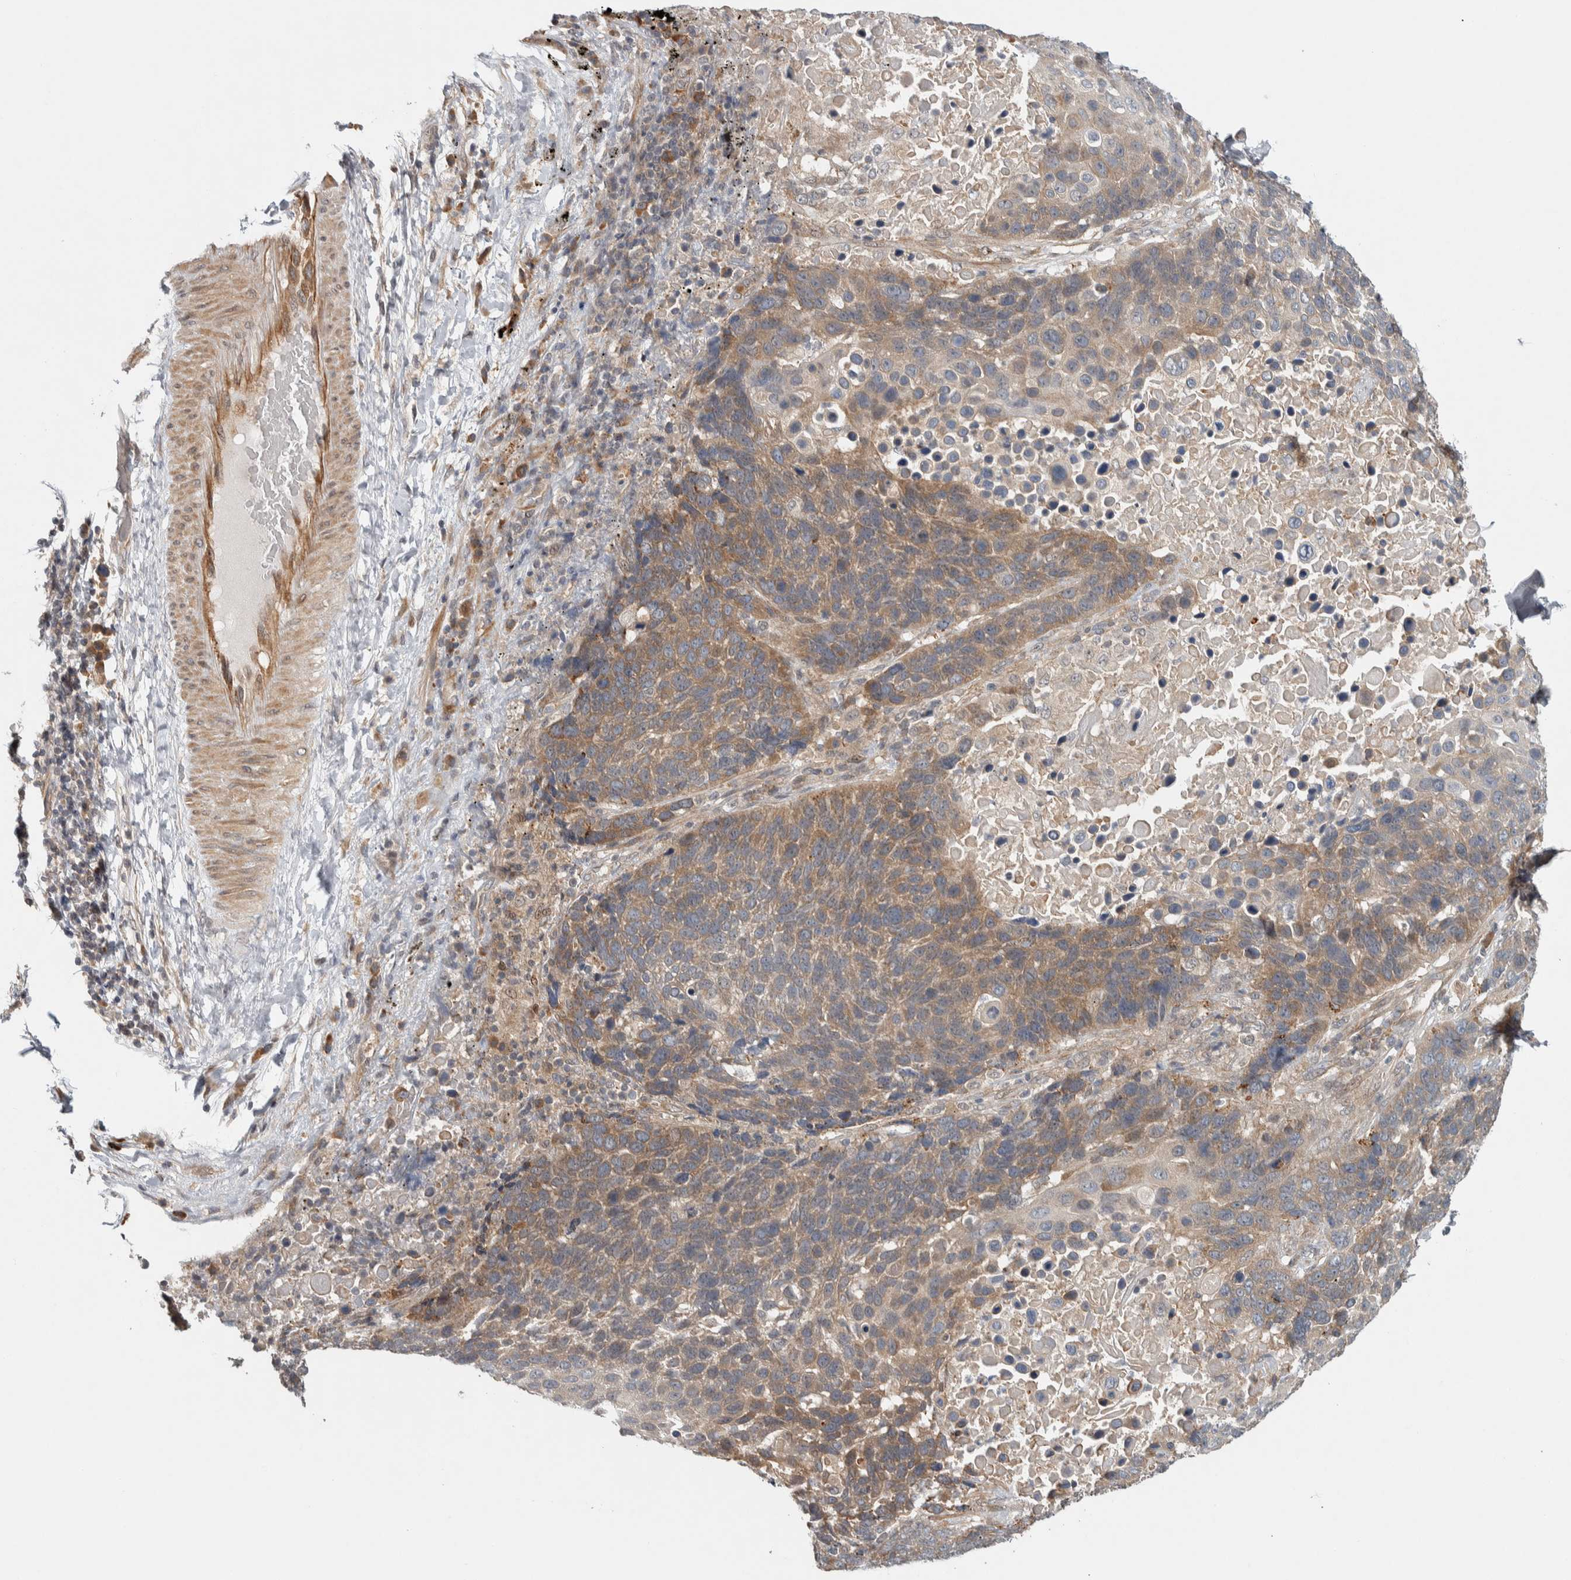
{"staining": {"intensity": "weak", "quantity": ">75%", "location": "cytoplasmic/membranous"}, "tissue": "lung cancer", "cell_type": "Tumor cells", "image_type": "cancer", "snomed": [{"axis": "morphology", "description": "Squamous cell carcinoma, NOS"}, {"axis": "topography", "description": "Lung"}], "caption": "Weak cytoplasmic/membranous expression for a protein is seen in approximately >75% of tumor cells of lung squamous cell carcinoma using immunohistochemistry (IHC).", "gene": "TBC1D31", "patient": {"sex": "male", "age": 66}}